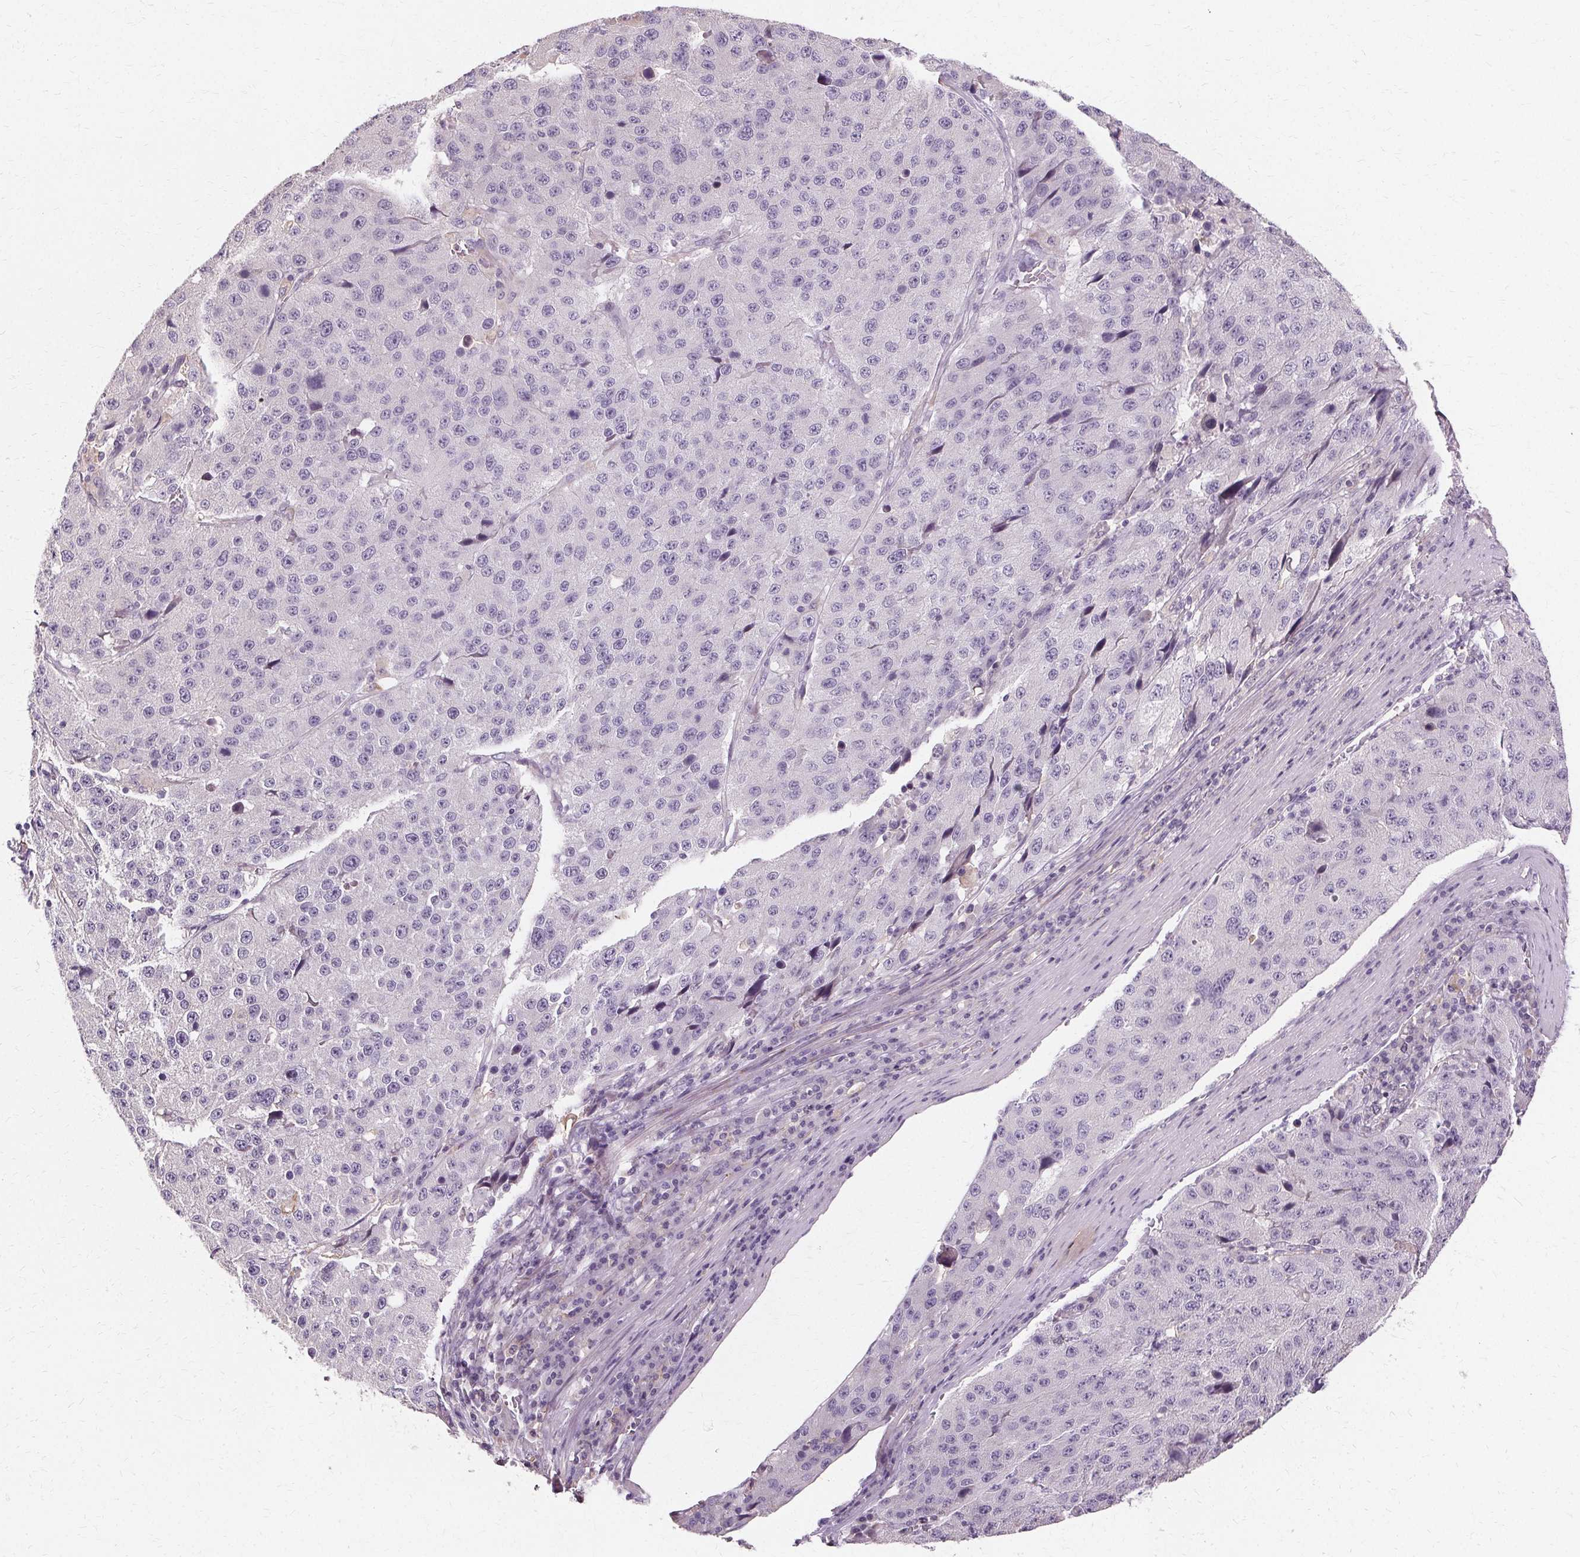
{"staining": {"intensity": "negative", "quantity": "none", "location": "none"}, "tissue": "stomach cancer", "cell_type": "Tumor cells", "image_type": "cancer", "snomed": [{"axis": "morphology", "description": "Adenocarcinoma, NOS"}, {"axis": "topography", "description": "Stomach"}], "caption": "Photomicrograph shows no significant protein expression in tumor cells of stomach adenocarcinoma. (DAB (3,3'-diaminobenzidine) immunohistochemistry (IHC) with hematoxylin counter stain).", "gene": "IFNGR1", "patient": {"sex": "male", "age": 71}}